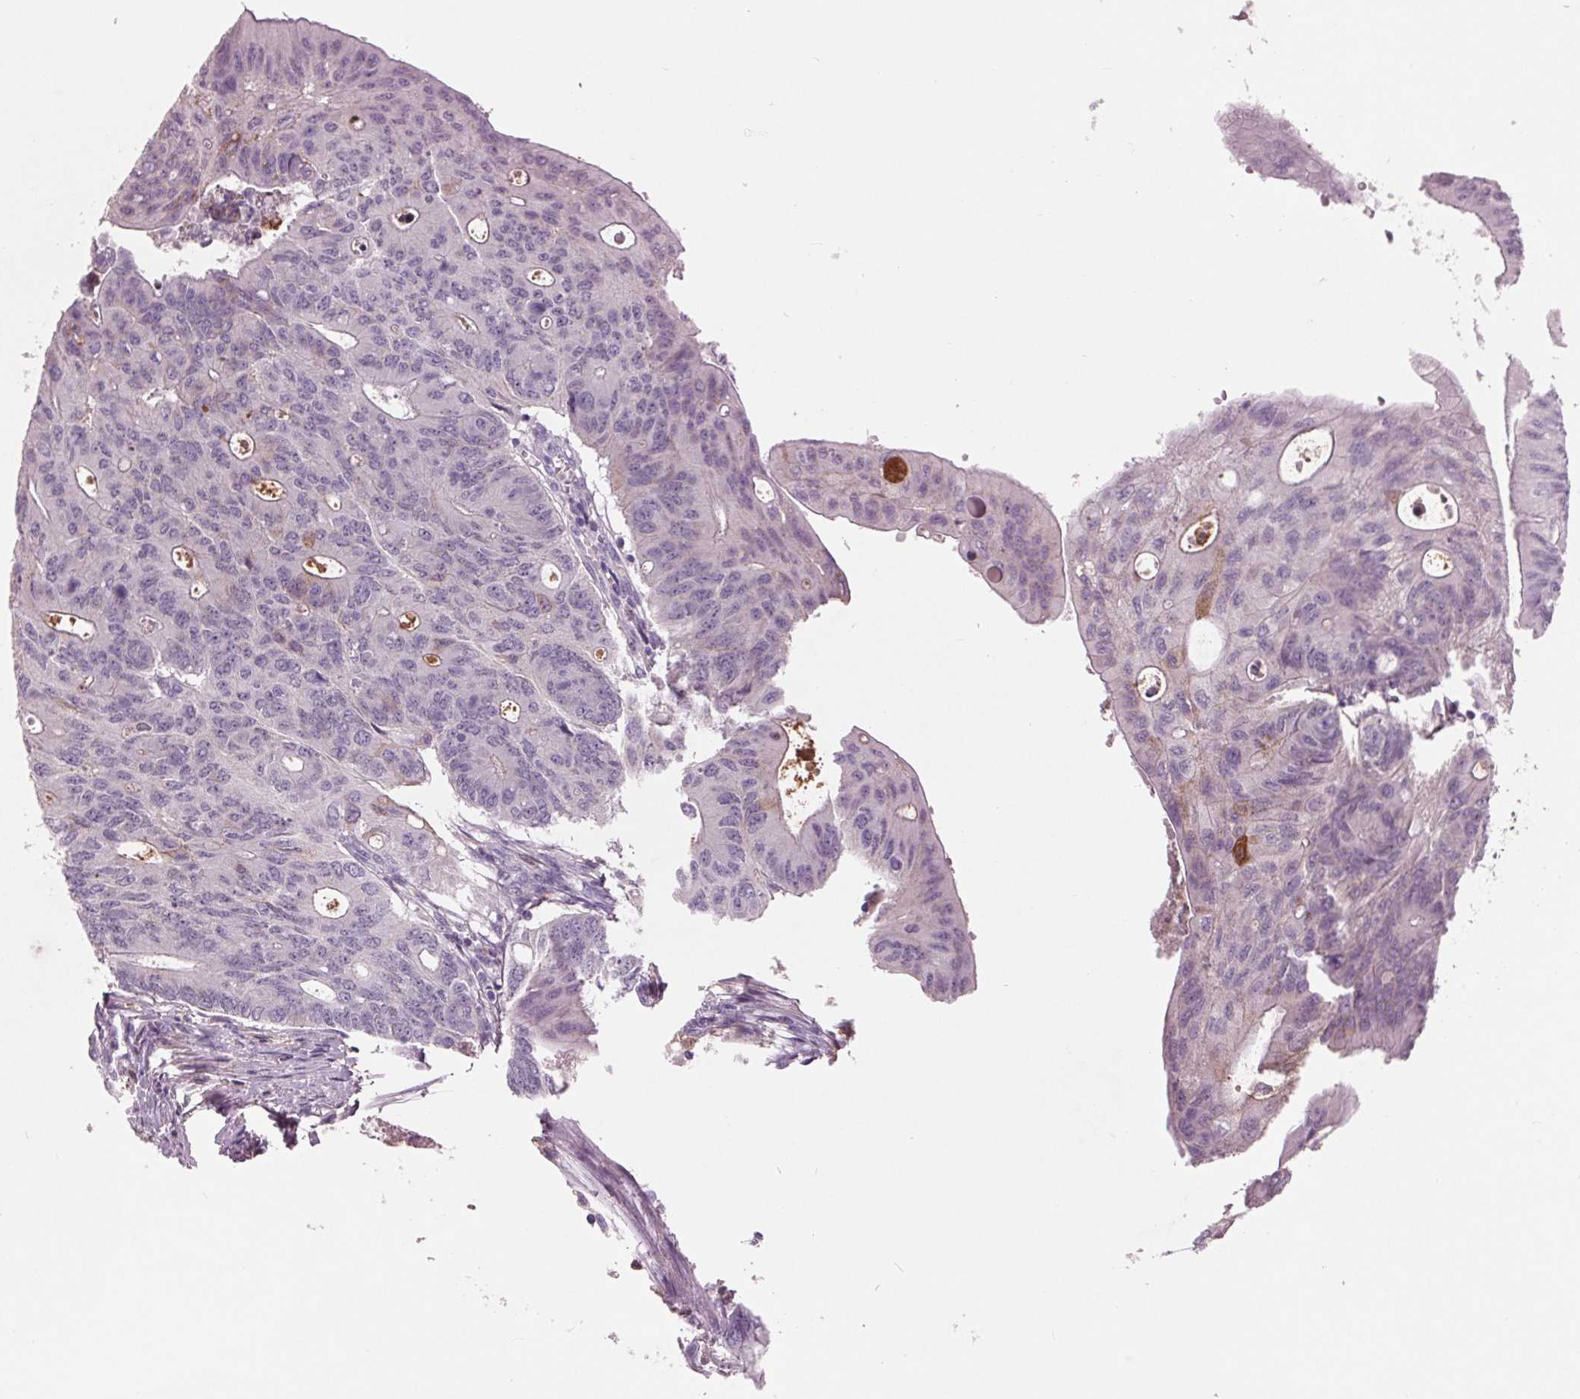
{"staining": {"intensity": "negative", "quantity": "none", "location": "none"}, "tissue": "colorectal cancer", "cell_type": "Tumor cells", "image_type": "cancer", "snomed": [{"axis": "morphology", "description": "Adenocarcinoma, NOS"}, {"axis": "topography", "description": "Colon"}], "caption": "High magnification brightfield microscopy of colorectal cancer (adenocarcinoma) stained with DAB (3,3'-diaminobenzidine) (brown) and counterstained with hematoxylin (blue): tumor cells show no significant staining.", "gene": "C6", "patient": {"sex": "male", "age": 65}}